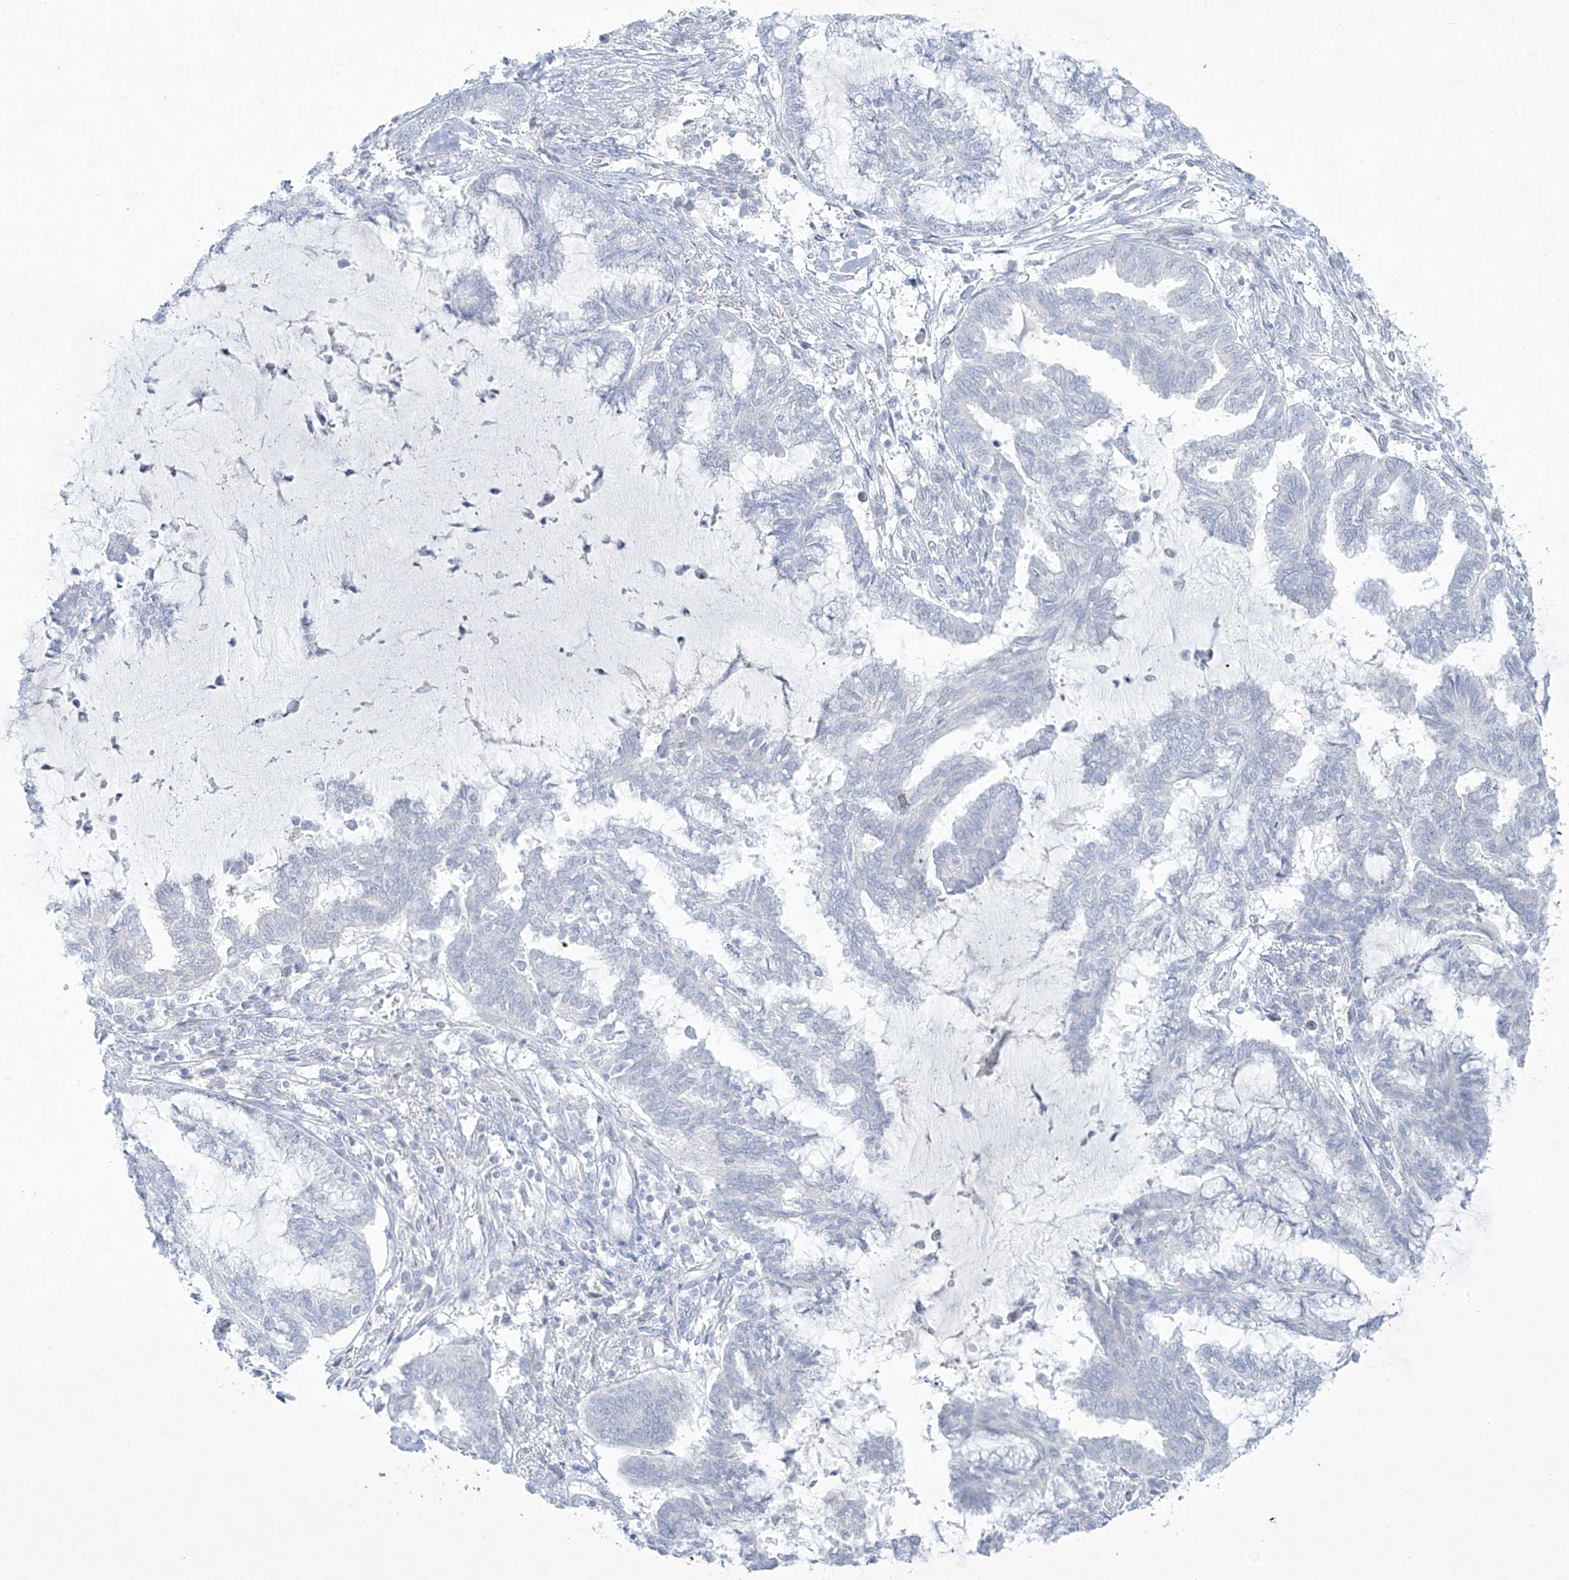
{"staining": {"intensity": "negative", "quantity": "none", "location": "none"}, "tissue": "endometrial cancer", "cell_type": "Tumor cells", "image_type": "cancer", "snomed": [{"axis": "morphology", "description": "Adenocarcinoma, NOS"}, {"axis": "topography", "description": "Endometrium"}], "caption": "Endometrial adenocarcinoma was stained to show a protein in brown. There is no significant staining in tumor cells. The staining is performed using DAB (3,3'-diaminobenzidine) brown chromogen with nuclei counter-stained in using hematoxylin.", "gene": "PAX6", "patient": {"sex": "female", "age": 86}}